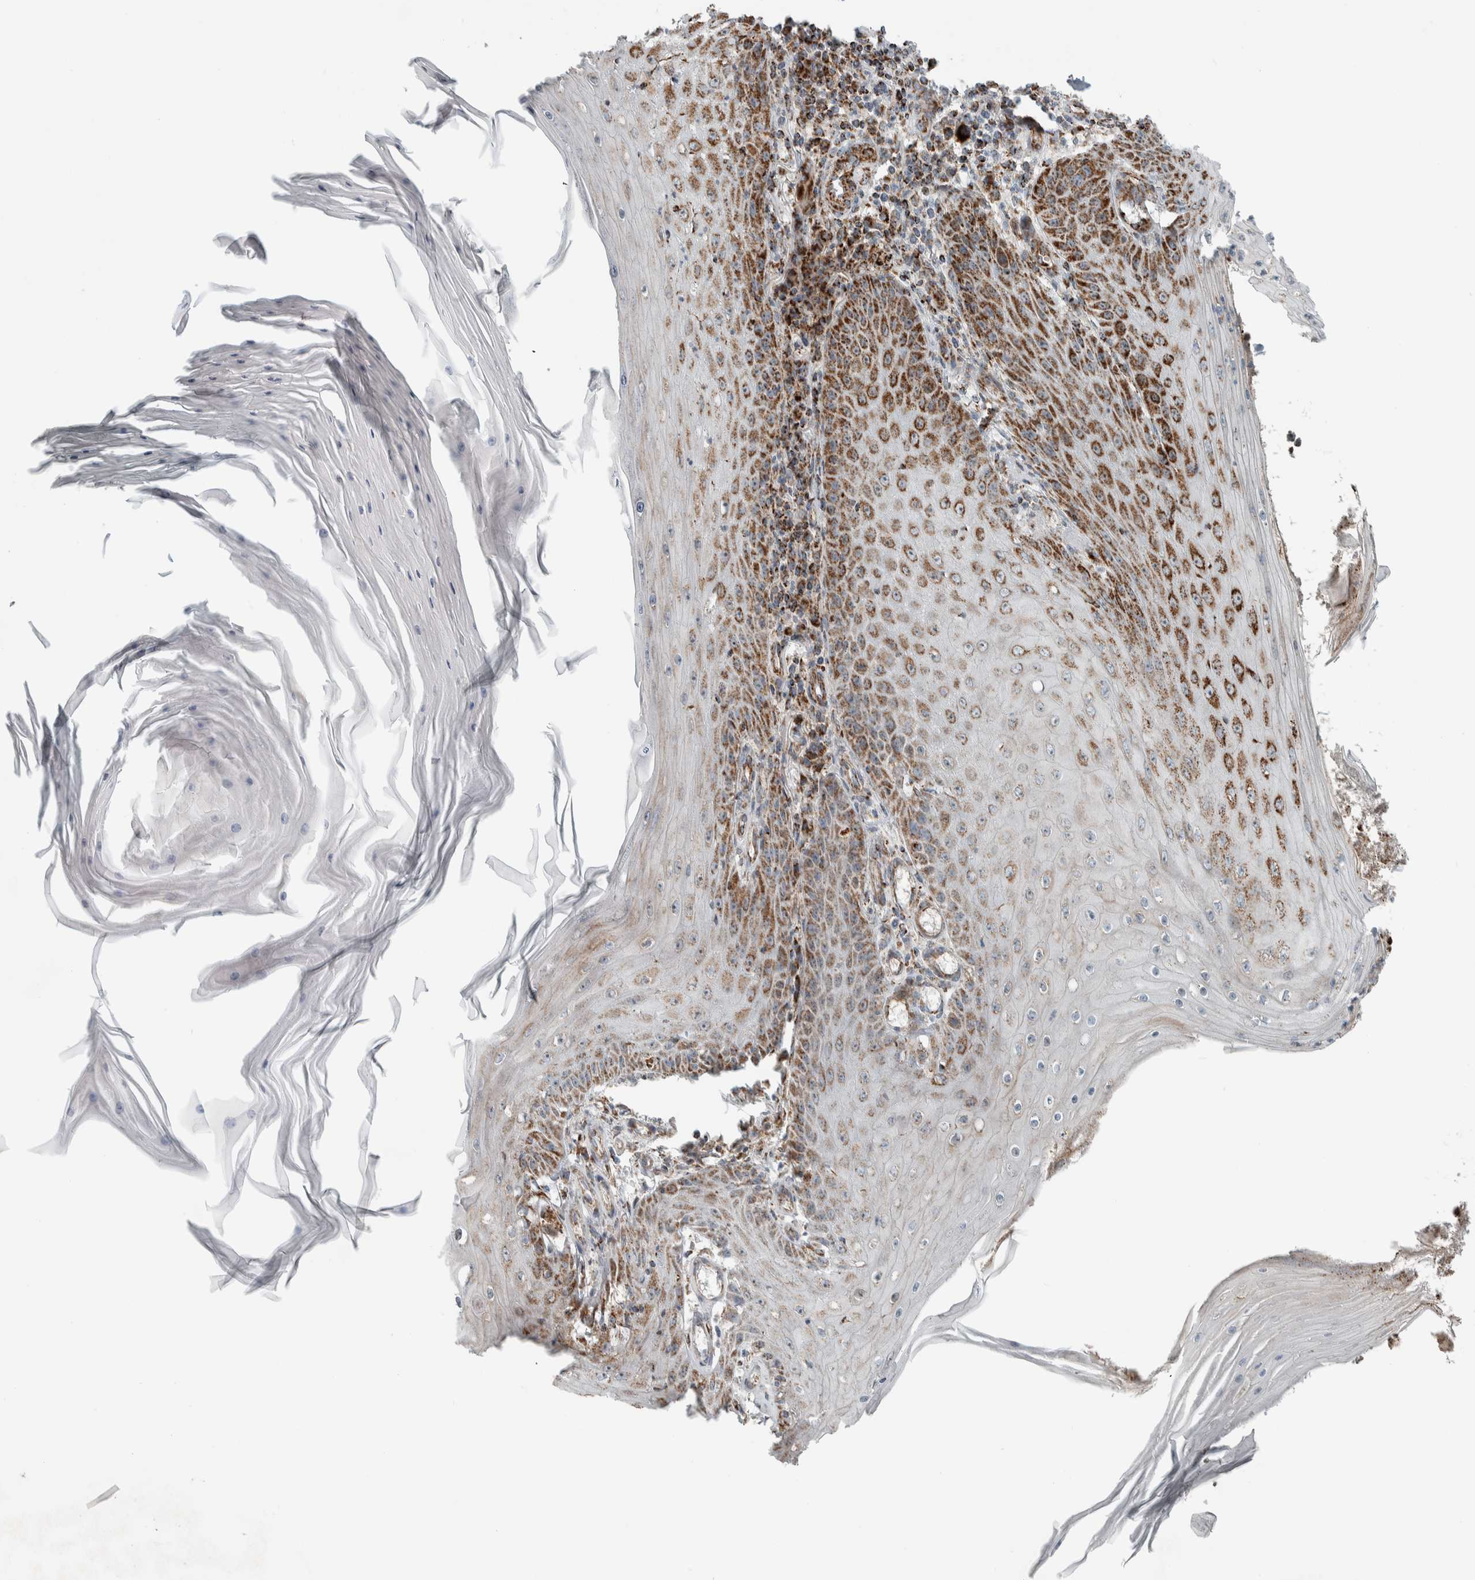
{"staining": {"intensity": "moderate", "quantity": ">75%", "location": "cytoplasmic/membranous"}, "tissue": "skin cancer", "cell_type": "Tumor cells", "image_type": "cancer", "snomed": [{"axis": "morphology", "description": "Squamous cell carcinoma, NOS"}, {"axis": "topography", "description": "Skin"}], "caption": "Protein staining of skin cancer (squamous cell carcinoma) tissue demonstrates moderate cytoplasmic/membranous staining in about >75% of tumor cells.", "gene": "CNTROB", "patient": {"sex": "female", "age": 73}}